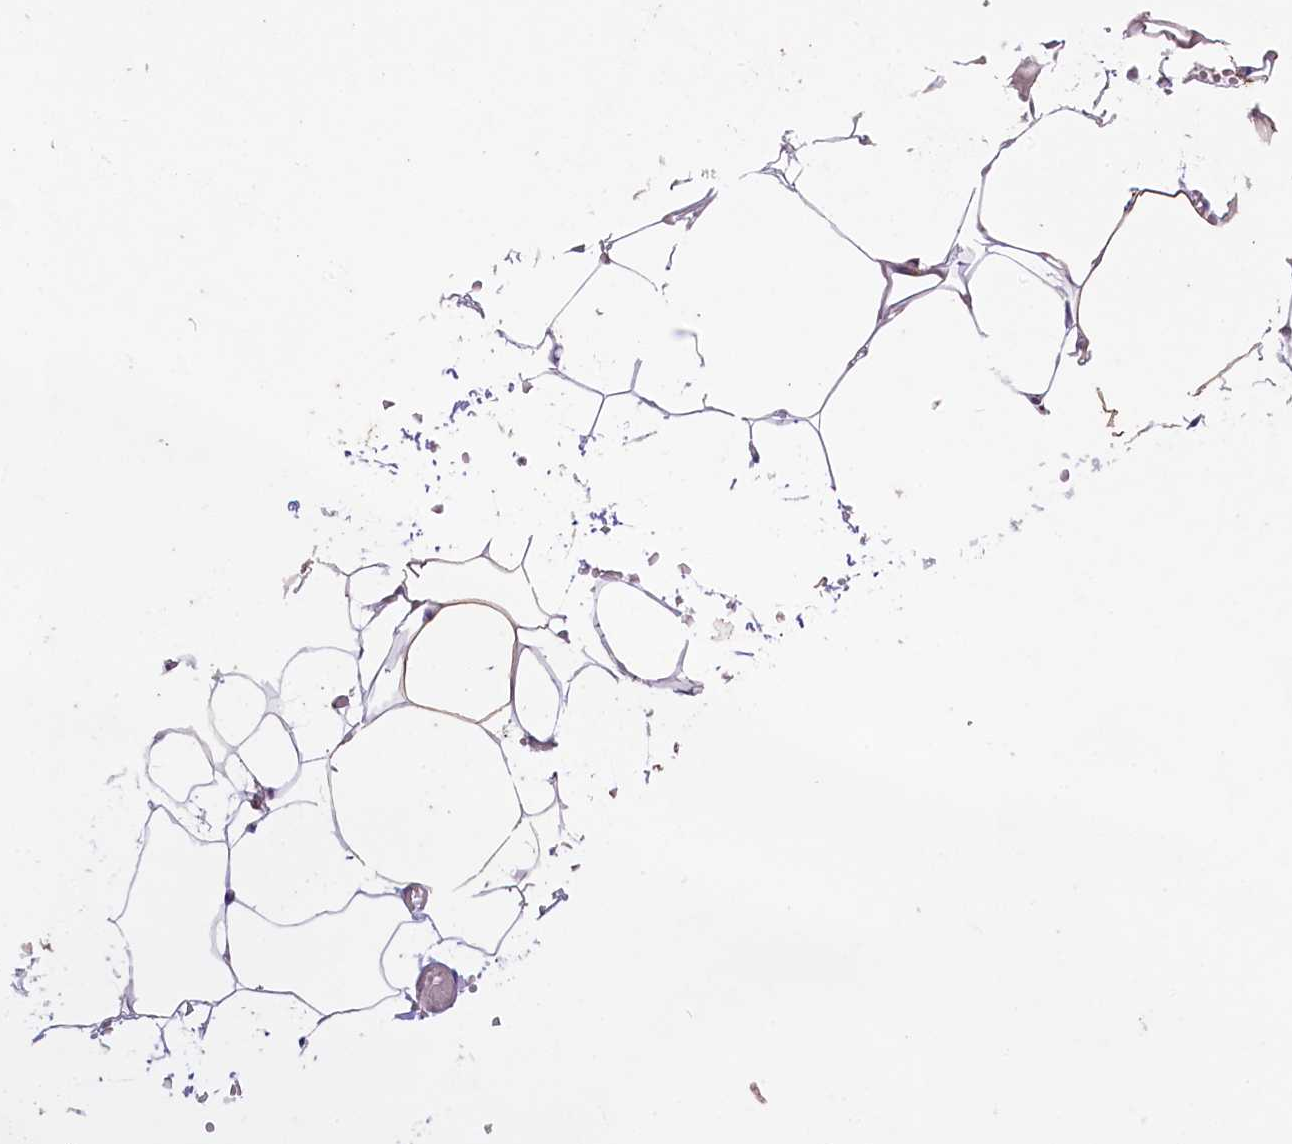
{"staining": {"intensity": "negative", "quantity": "none", "location": "none"}, "tissue": "adipose tissue", "cell_type": "Adipocytes", "image_type": "normal", "snomed": [{"axis": "morphology", "description": "Normal tissue, NOS"}, {"axis": "topography", "description": "Gallbladder"}, {"axis": "topography", "description": "Peripheral nerve tissue"}], "caption": "Human adipose tissue stained for a protein using immunohistochemistry (IHC) displays no positivity in adipocytes.", "gene": "CD99L2", "patient": {"sex": "male", "age": 38}}